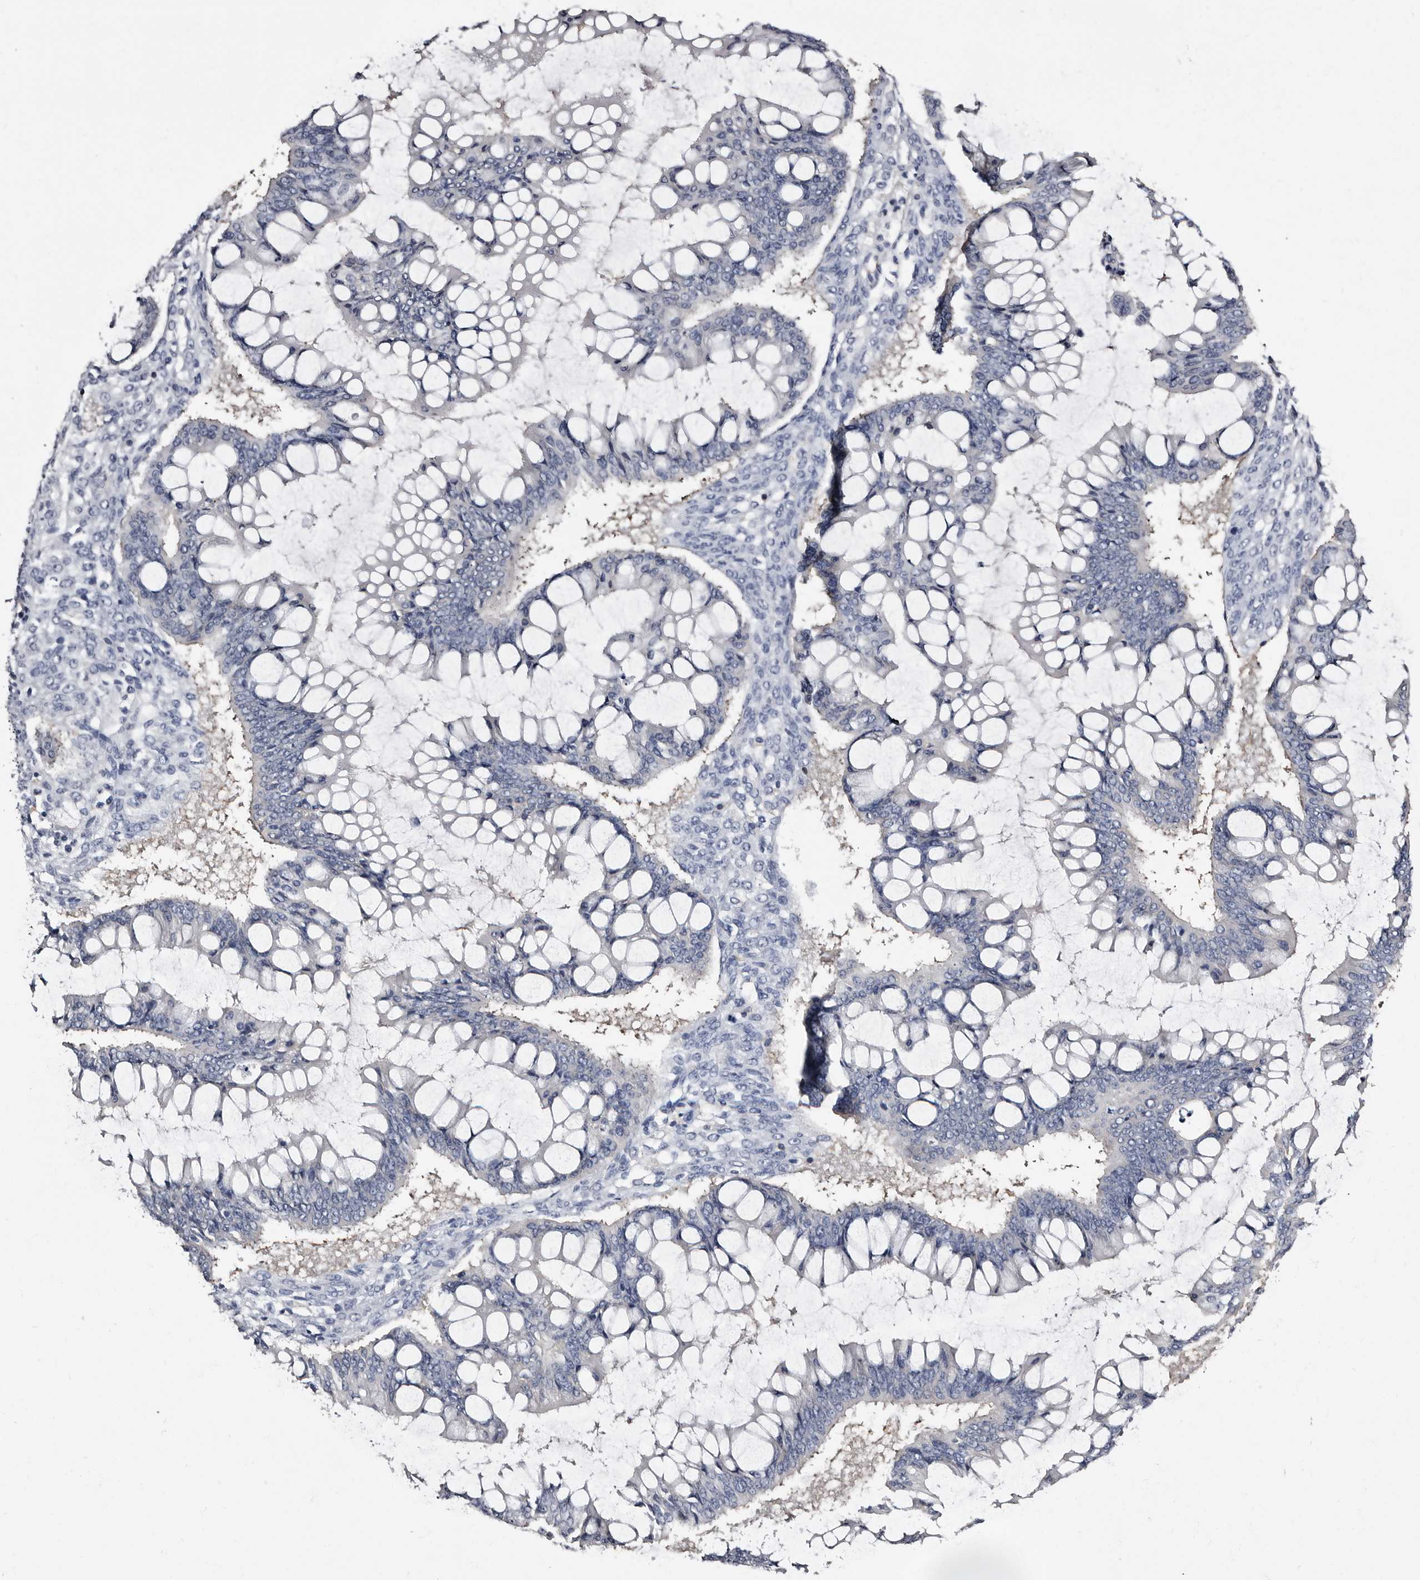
{"staining": {"intensity": "negative", "quantity": "none", "location": "none"}, "tissue": "ovarian cancer", "cell_type": "Tumor cells", "image_type": "cancer", "snomed": [{"axis": "morphology", "description": "Cystadenocarcinoma, mucinous, NOS"}, {"axis": "topography", "description": "Ovary"}], "caption": "High power microscopy histopathology image of an immunohistochemistry histopathology image of ovarian mucinous cystadenocarcinoma, revealing no significant expression in tumor cells.", "gene": "EPB41L3", "patient": {"sex": "female", "age": 73}}